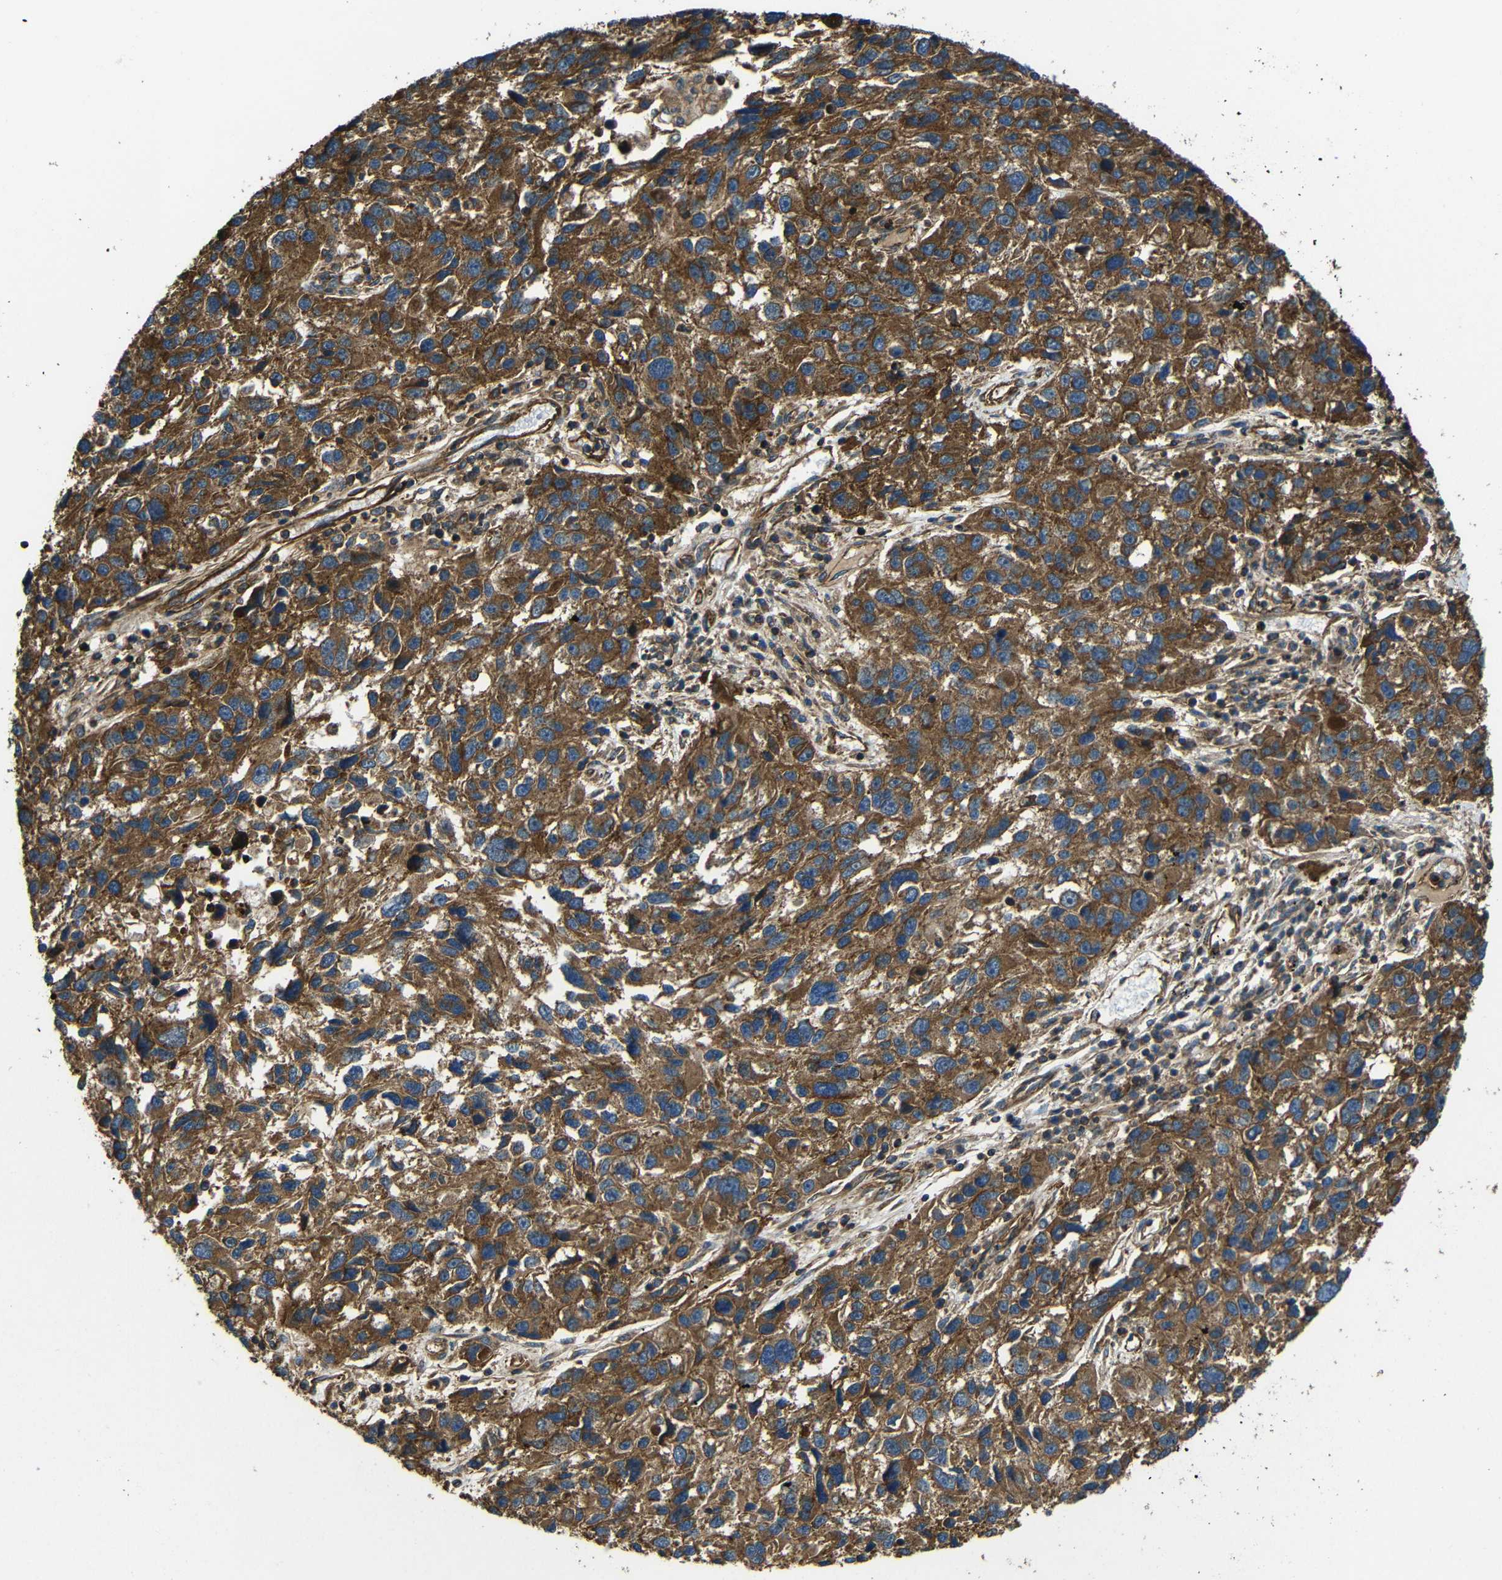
{"staining": {"intensity": "strong", "quantity": ">75%", "location": "cytoplasmic/membranous"}, "tissue": "melanoma", "cell_type": "Tumor cells", "image_type": "cancer", "snomed": [{"axis": "morphology", "description": "Malignant melanoma, NOS"}, {"axis": "topography", "description": "Skin"}], "caption": "A brown stain shows strong cytoplasmic/membranous positivity of a protein in melanoma tumor cells. (brown staining indicates protein expression, while blue staining denotes nuclei).", "gene": "PTCH1", "patient": {"sex": "male", "age": 53}}